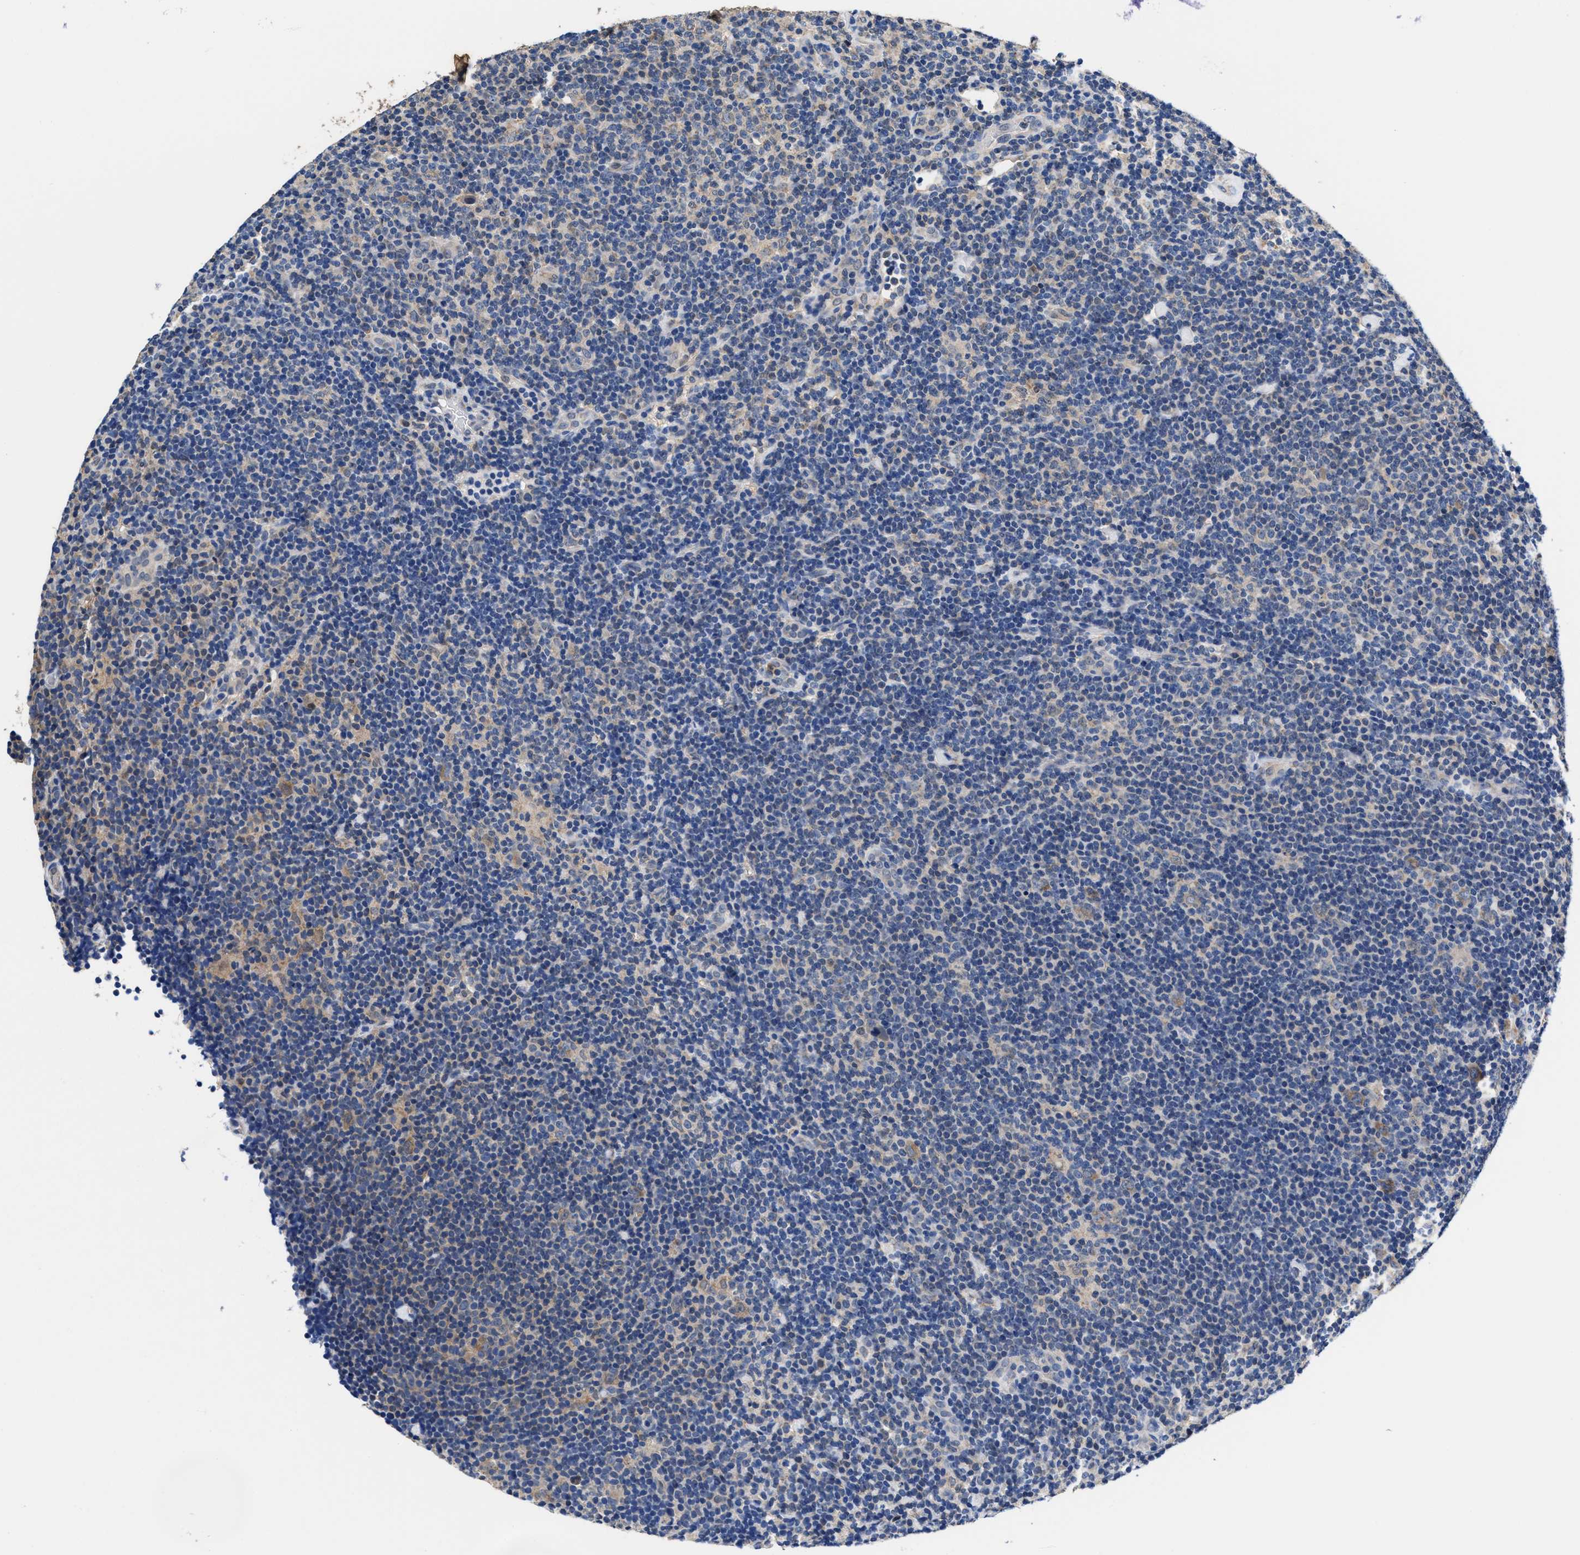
{"staining": {"intensity": "moderate", "quantity": "25%-75%", "location": "cytoplasmic/membranous"}, "tissue": "lymphoma", "cell_type": "Tumor cells", "image_type": "cancer", "snomed": [{"axis": "morphology", "description": "Hodgkin's disease, NOS"}, {"axis": "topography", "description": "Lymph node"}], "caption": "An image of lymphoma stained for a protein reveals moderate cytoplasmic/membranous brown staining in tumor cells.", "gene": "ACLY", "patient": {"sex": "female", "age": 57}}